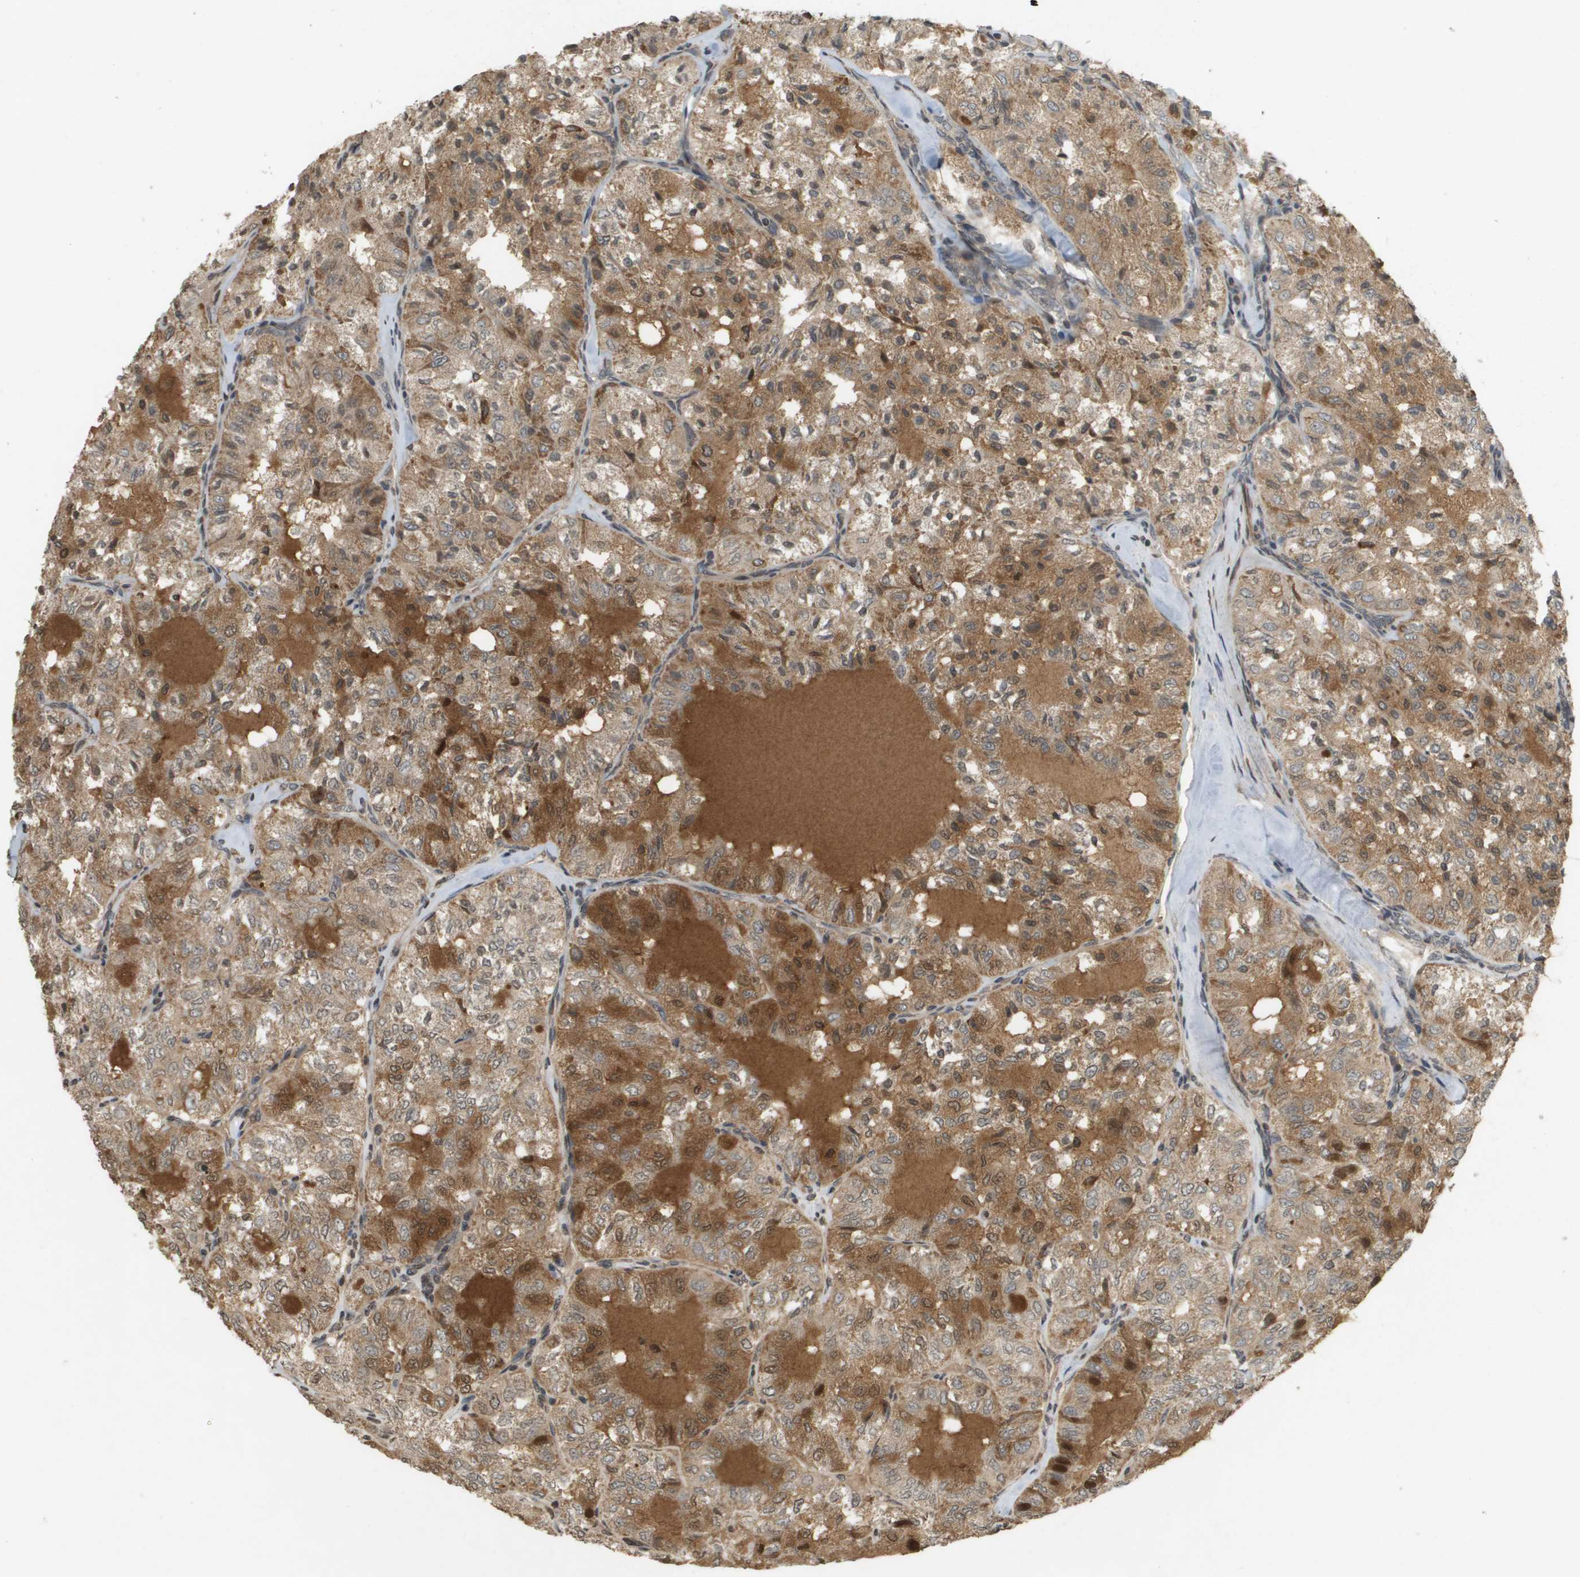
{"staining": {"intensity": "moderate", "quantity": ">75%", "location": "cytoplasmic/membranous"}, "tissue": "thyroid cancer", "cell_type": "Tumor cells", "image_type": "cancer", "snomed": [{"axis": "morphology", "description": "Follicular adenoma carcinoma, NOS"}, {"axis": "topography", "description": "Thyroid gland"}], "caption": "Human thyroid follicular adenoma carcinoma stained with a brown dye exhibits moderate cytoplasmic/membranous positive expression in about >75% of tumor cells.", "gene": "RAB21", "patient": {"sex": "male", "age": 75}}